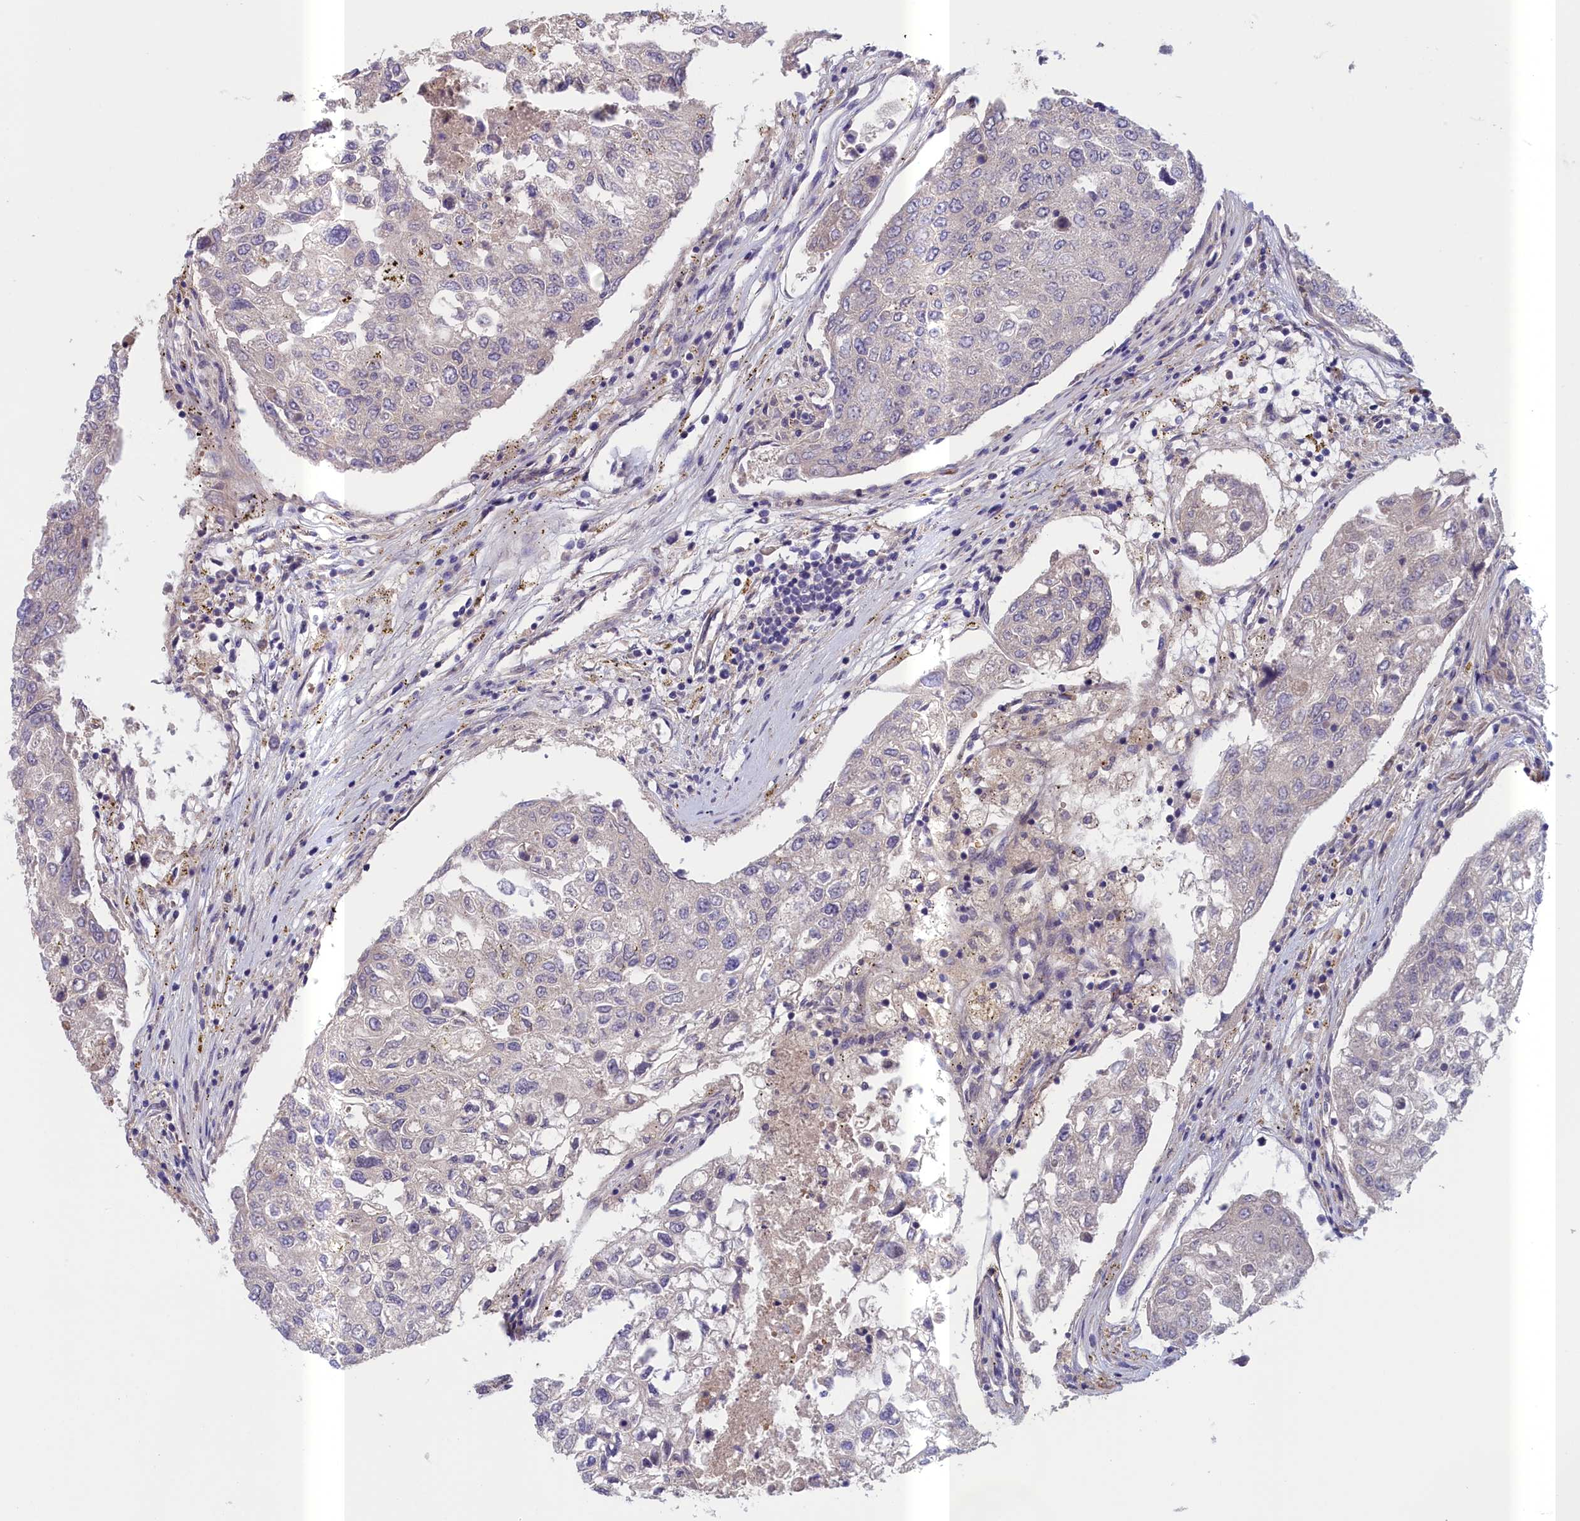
{"staining": {"intensity": "negative", "quantity": "none", "location": "none"}, "tissue": "urothelial cancer", "cell_type": "Tumor cells", "image_type": "cancer", "snomed": [{"axis": "morphology", "description": "Urothelial carcinoma, High grade"}, {"axis": "topography", "description": "Lymph node"}, {"axis": "topography", "description": "Urinary bladder"}], "caption": "Human urothelial cancer stained for a protein using IHC shows no positivity in tumor cells.", "gene": "IGFALS", "patient": {"sex": "male", "age": 51}}